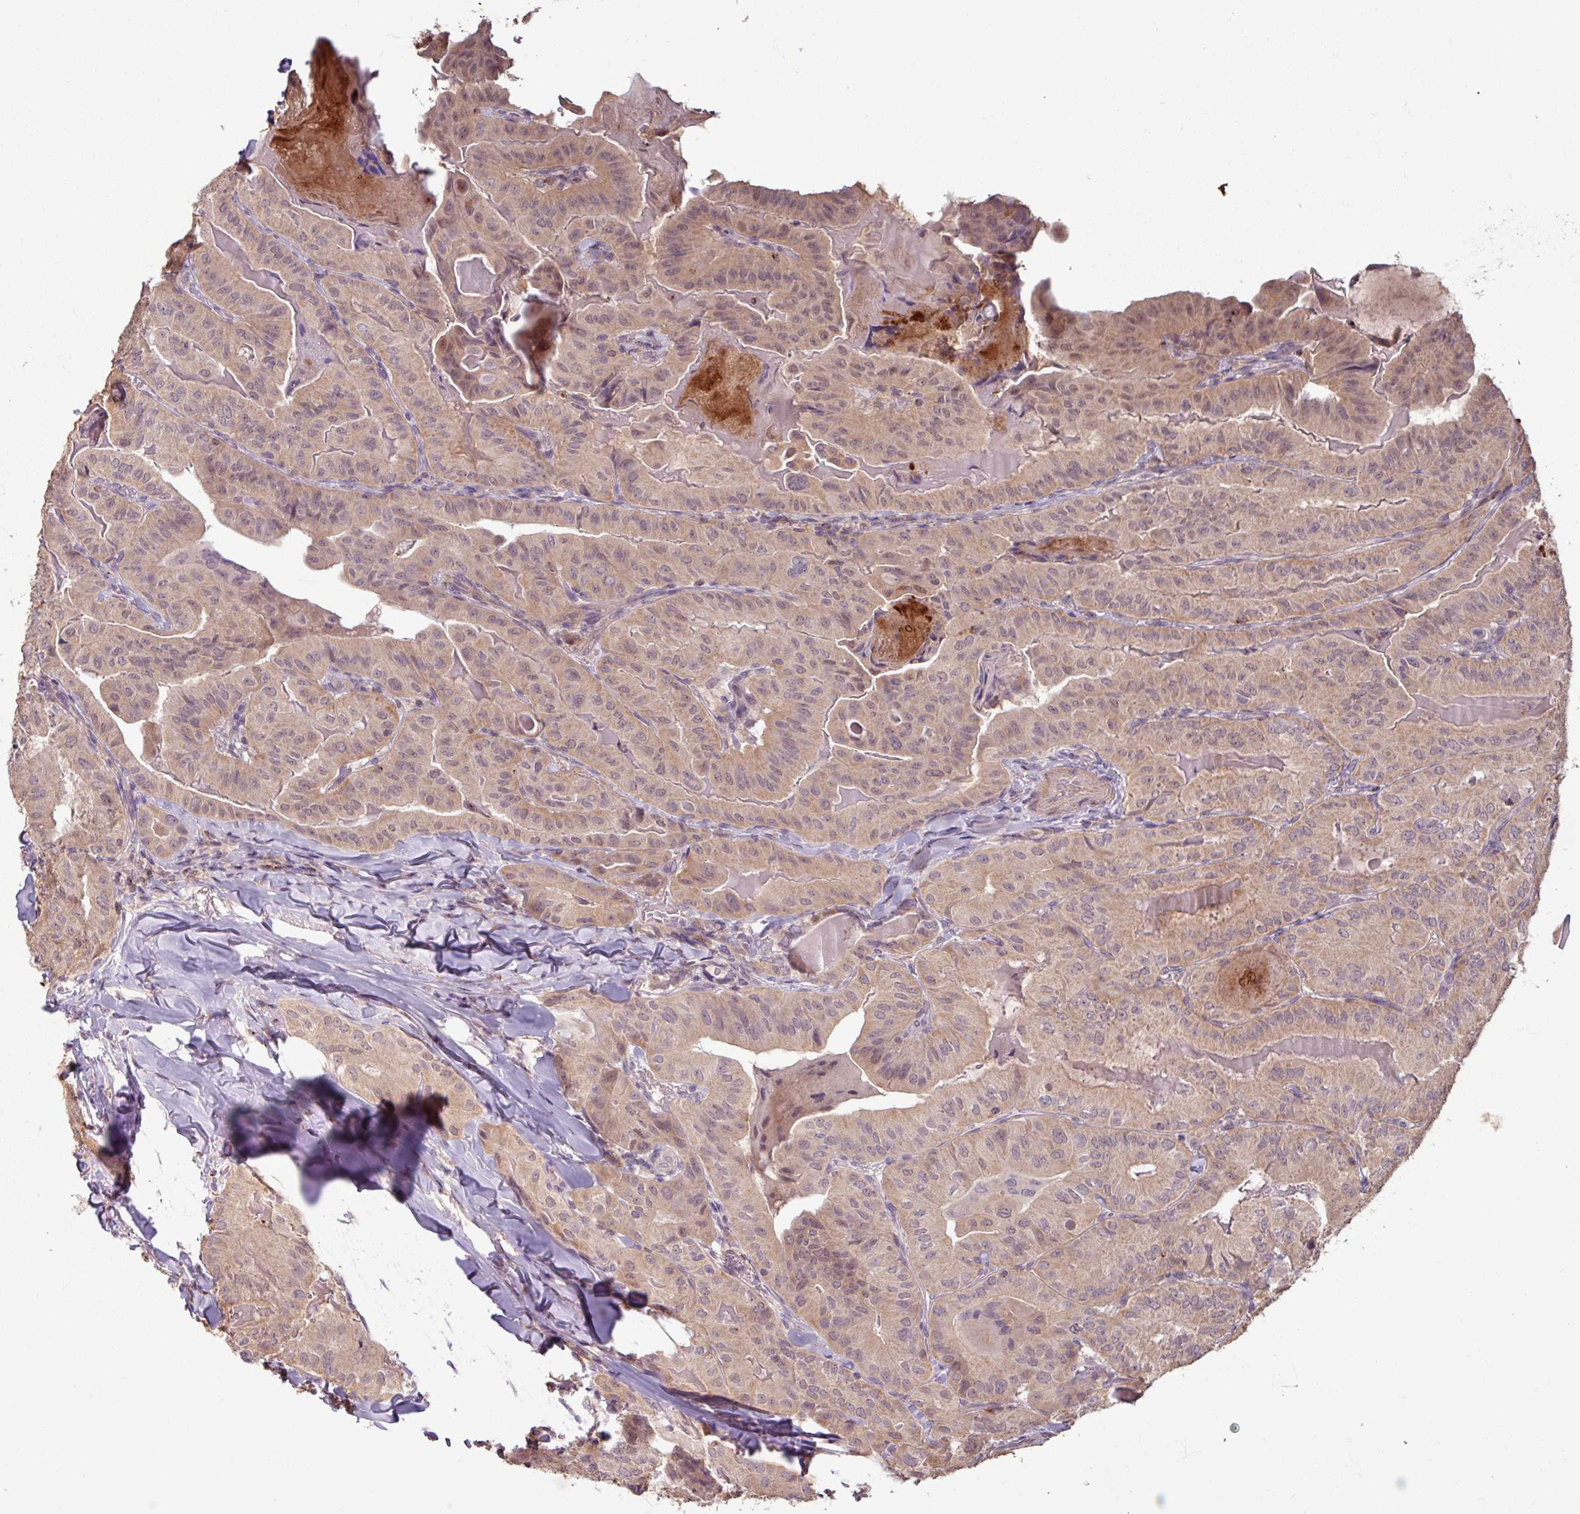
{"staining": {"intensity": "weak", "quantity": "25%-75%", "location": "cytoplasmic/membranous,nuclear"}, "tissue": "thyroid cancer", "cell_type": "Tumor cells", "image_type": "cancer", "snomed": [{"axis": "morphology", "description": "Papillary adenocarcinoma, NOS"}, {"axis": "topography", "description": "Thyroid gland"}], "caption": "Immunohistochemical staining of thyroid cancer shows weak cytoplasmic/membranous and nuclear protein staining in approximately 25%-75% of tumor cells. (Stains: DAB in brown, nuclei in blue, Microscopy: brightfield microscopy at high magnification).", "gene": "OR6B1", "patient": {"sex": "female", "age": 68}}